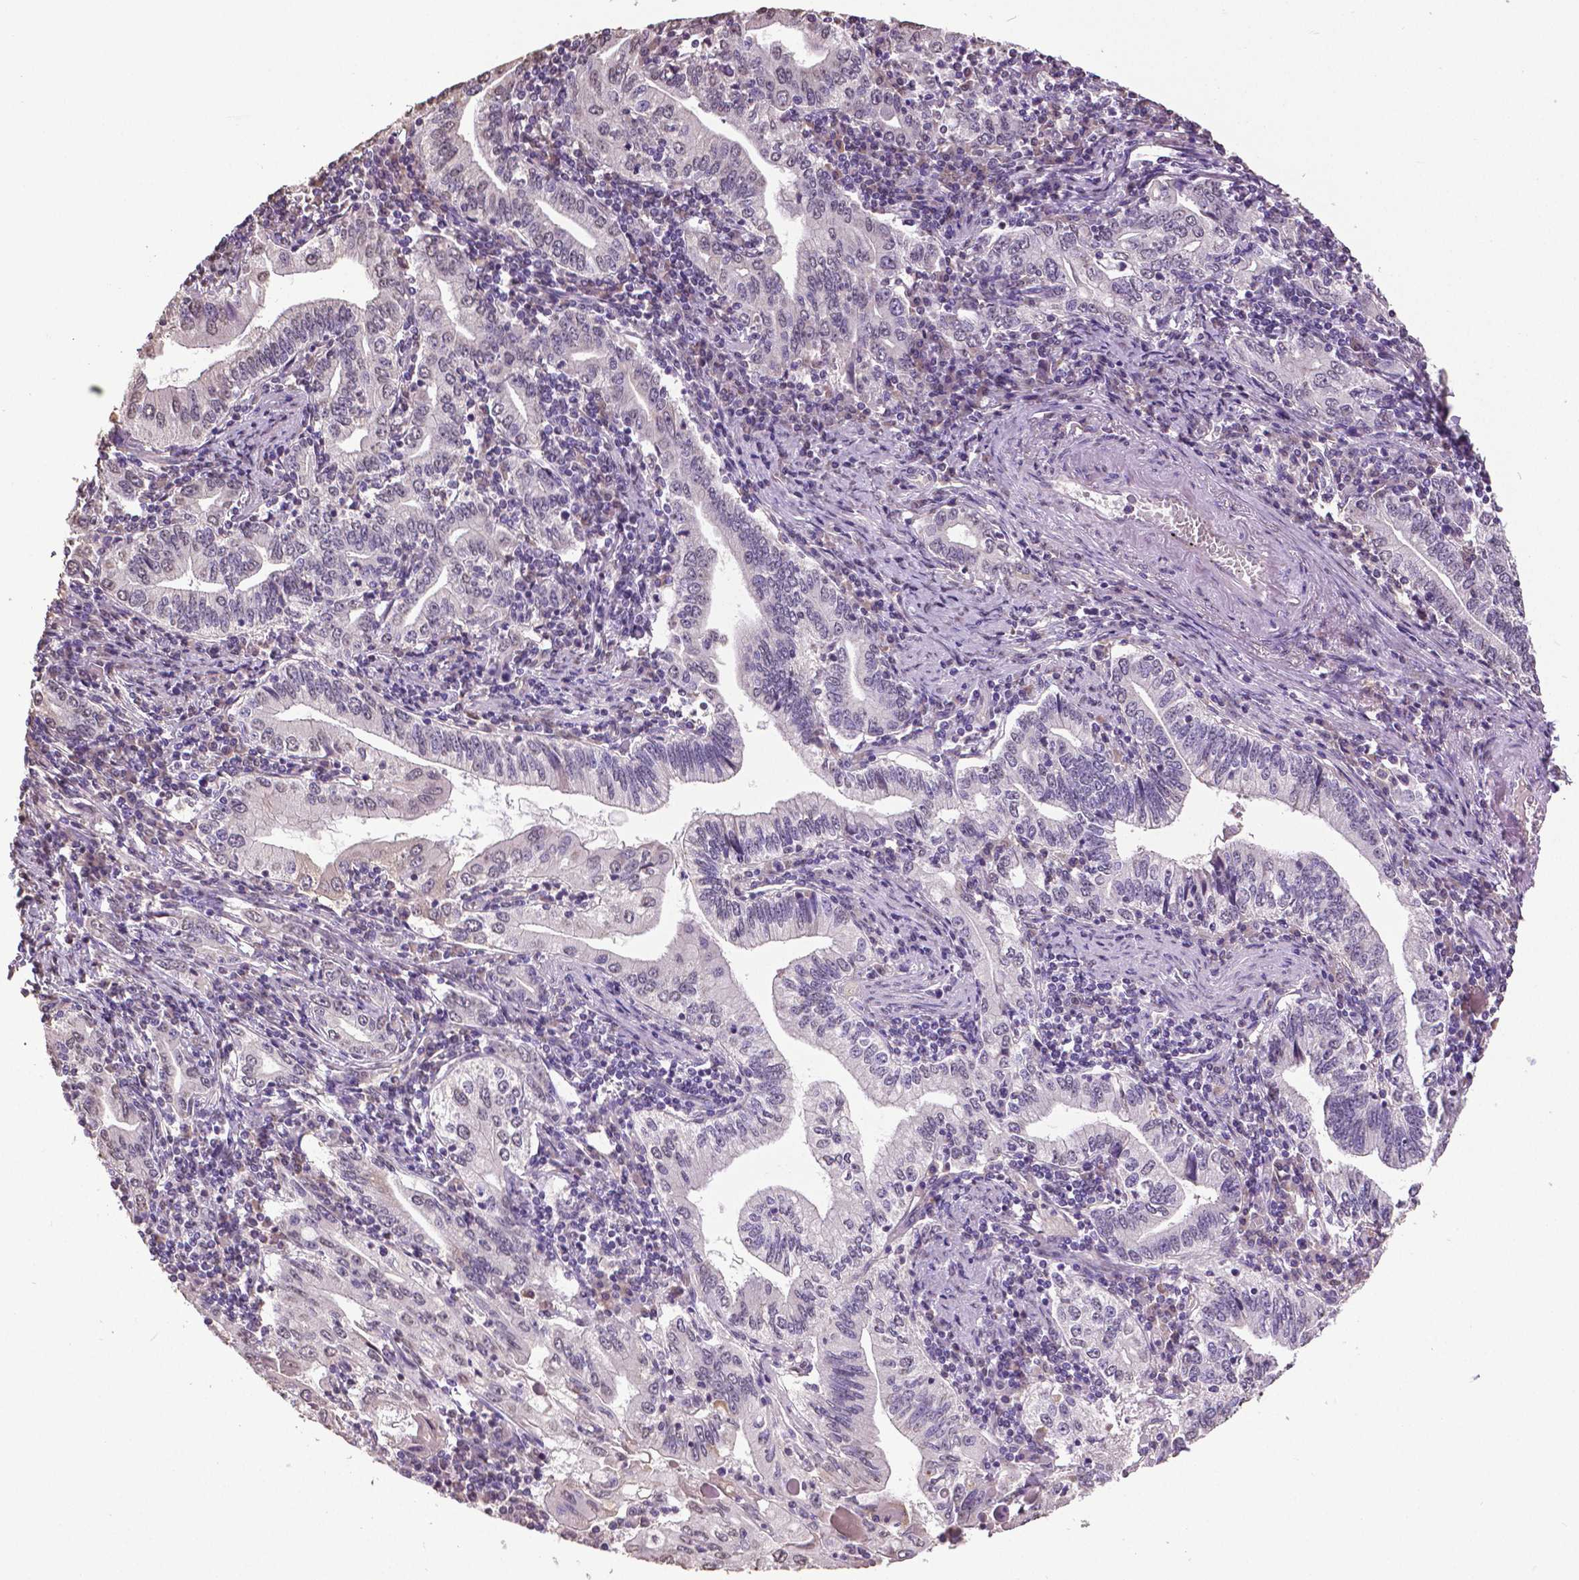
{"staining": {"intensity": "negative", "quantity": "none", "location": "none"}, "tissue": "stomach cancer", "cell_type": "Tumor cells", "image_type": "cancer", "snomed": [{"axis": "morphology", "description": "Adenocarcinoma, NOS"}, {"axis": "topography", "description": "Stomach, lower"}], "caption": "There is no significant expression in tumor cells of adenocarcinoma (stomach). (DAB (3,3'-diaminobenzidine) IHC with hematoxylin counter stain).", "gene": "RUNX3", "patient": {"sex": "female", "age": 72}}